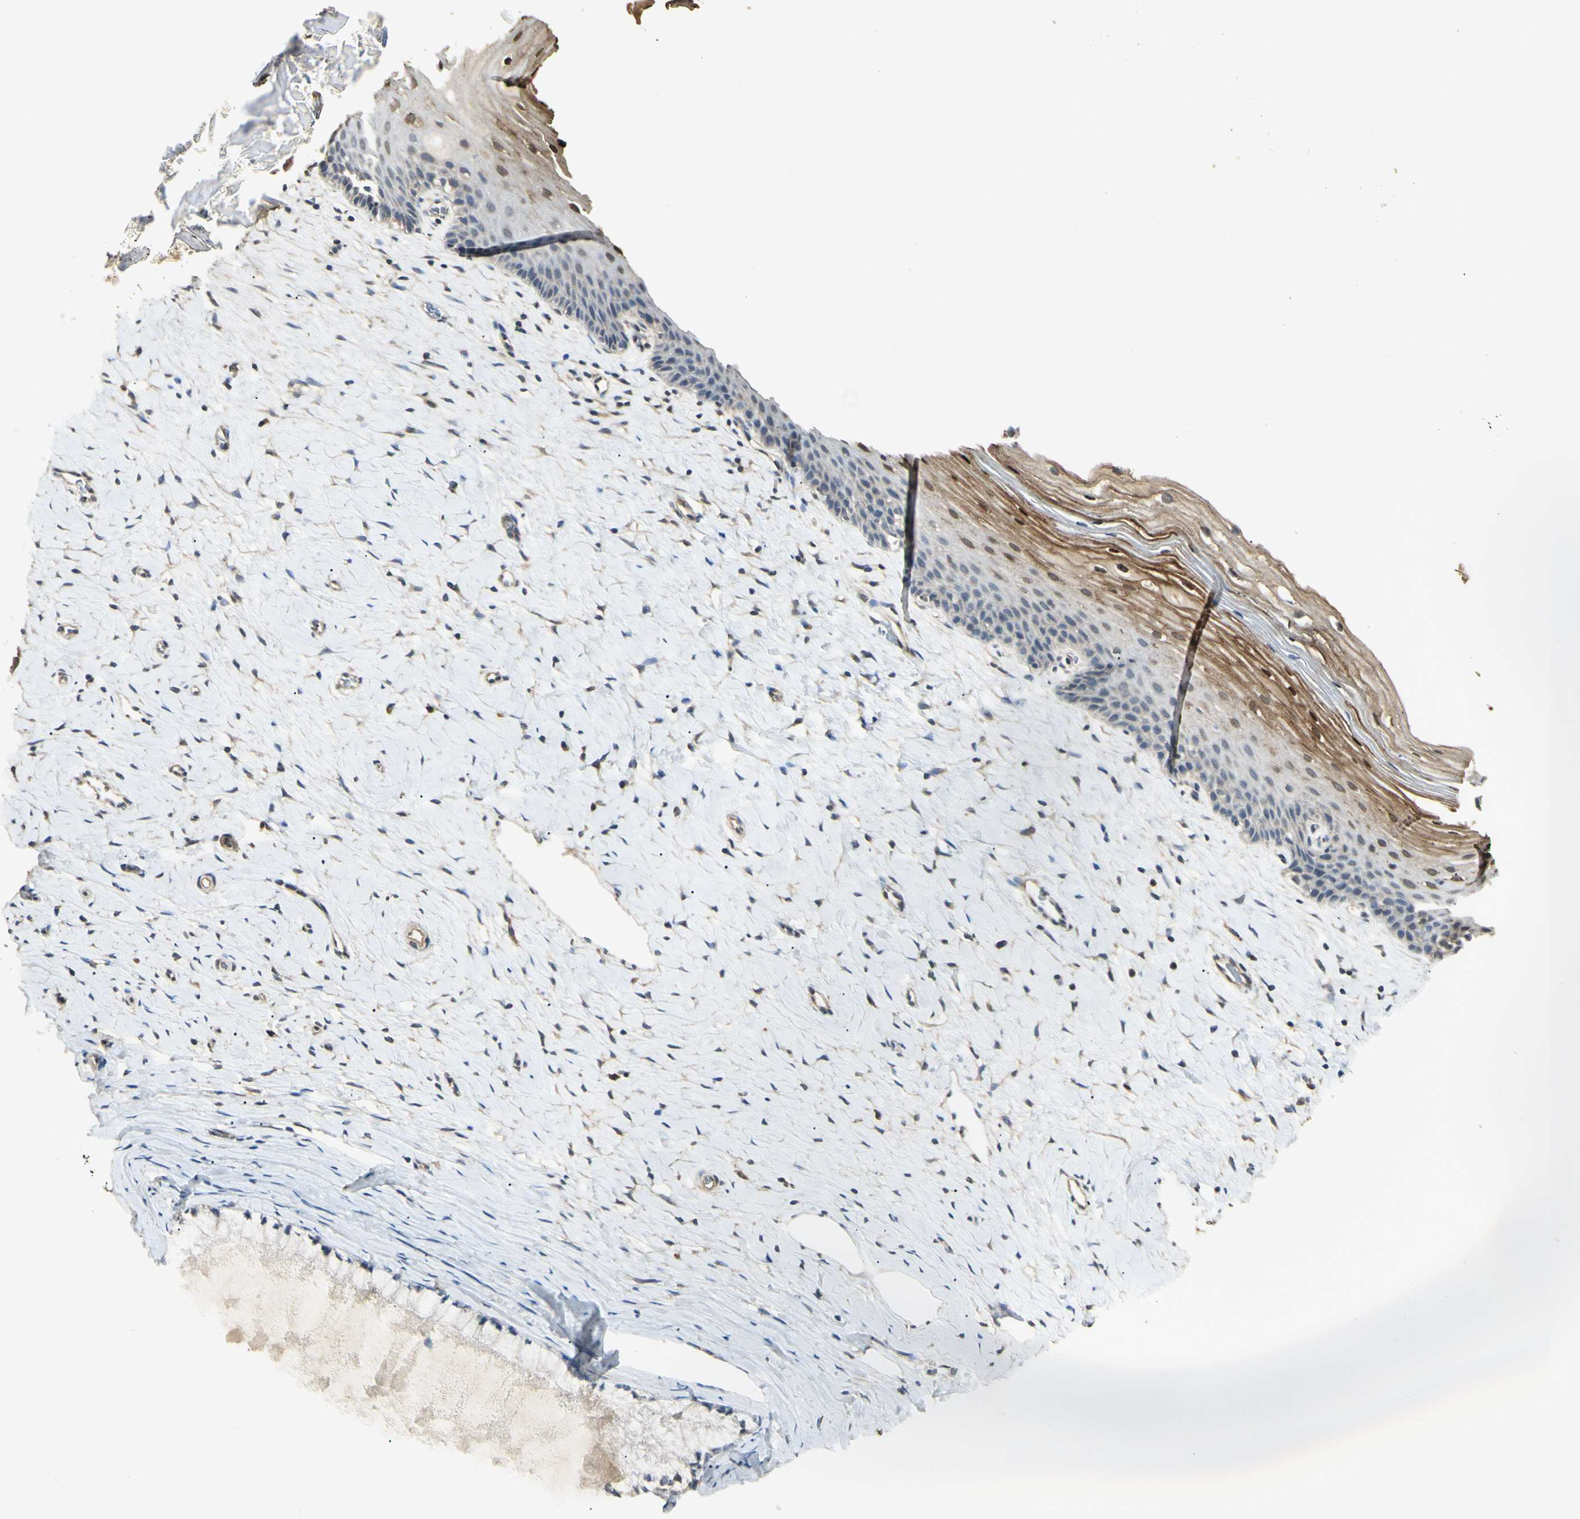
{"staining": {"intensity": "weak", "quantity": "25%-75%", "location": "nuclear"}, "tissue": "cervix", "cell_type": "Glandular cells", "image_type": "normal", "snomed": [{"axis": "morphology", "description": "Normal tissue, NOS"}, {"axis": "topography", "description": "Cervix"}], "caption": "A low amount of weak nuclear expression is appreciated in approximately 25%-75% of glandular cells in normal cervix. Nuclei are stained in blue.", "gene": "SGCA", "patient": {"sex": "female", "age": 39}}